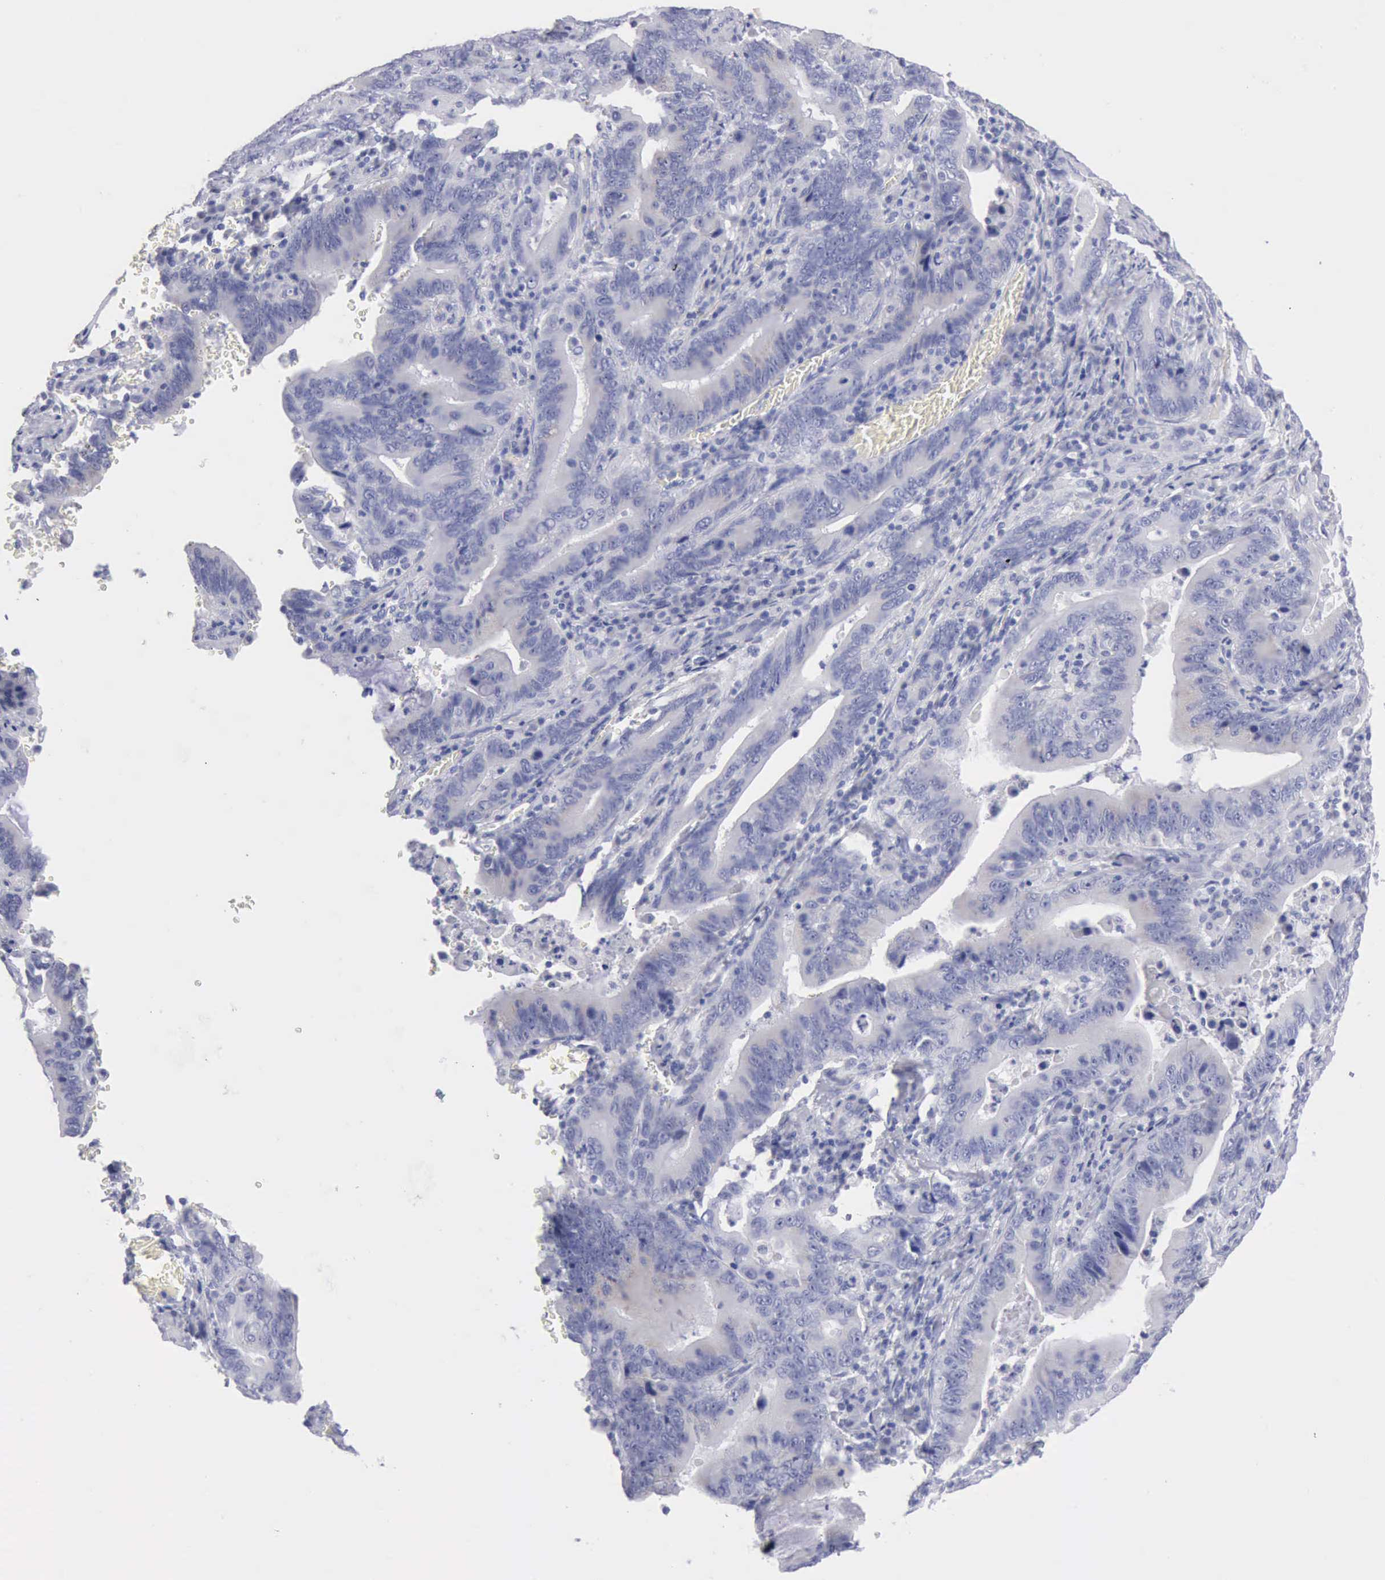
{"staining": {"intensity": "negative", "quantity": "none", "location": "none"}, "tissue": "stomach cancer", "cell_type": "Tumor cells", "image_type": "cancer", "snomed": [{"axis": "morphology", "description": "Adenocarcinoma, NOS"}, {"axis": "topography", "description": "Stomach, upper"}], "caption": "This photomicrograph is of adenocarcinoma (stomach) stained with IHC to label a protein in brown with the nuclei are counter-stained blue. There is no positivity in tumor cells. Brightfield microscopy of IHC stained with DAB (3,3'-diaminobenzidine) (brown) and hematoxylin (blue), captured at high magnification.", "gene": "ANGEL1", "patient": {"sex": "male", "age": 63}}